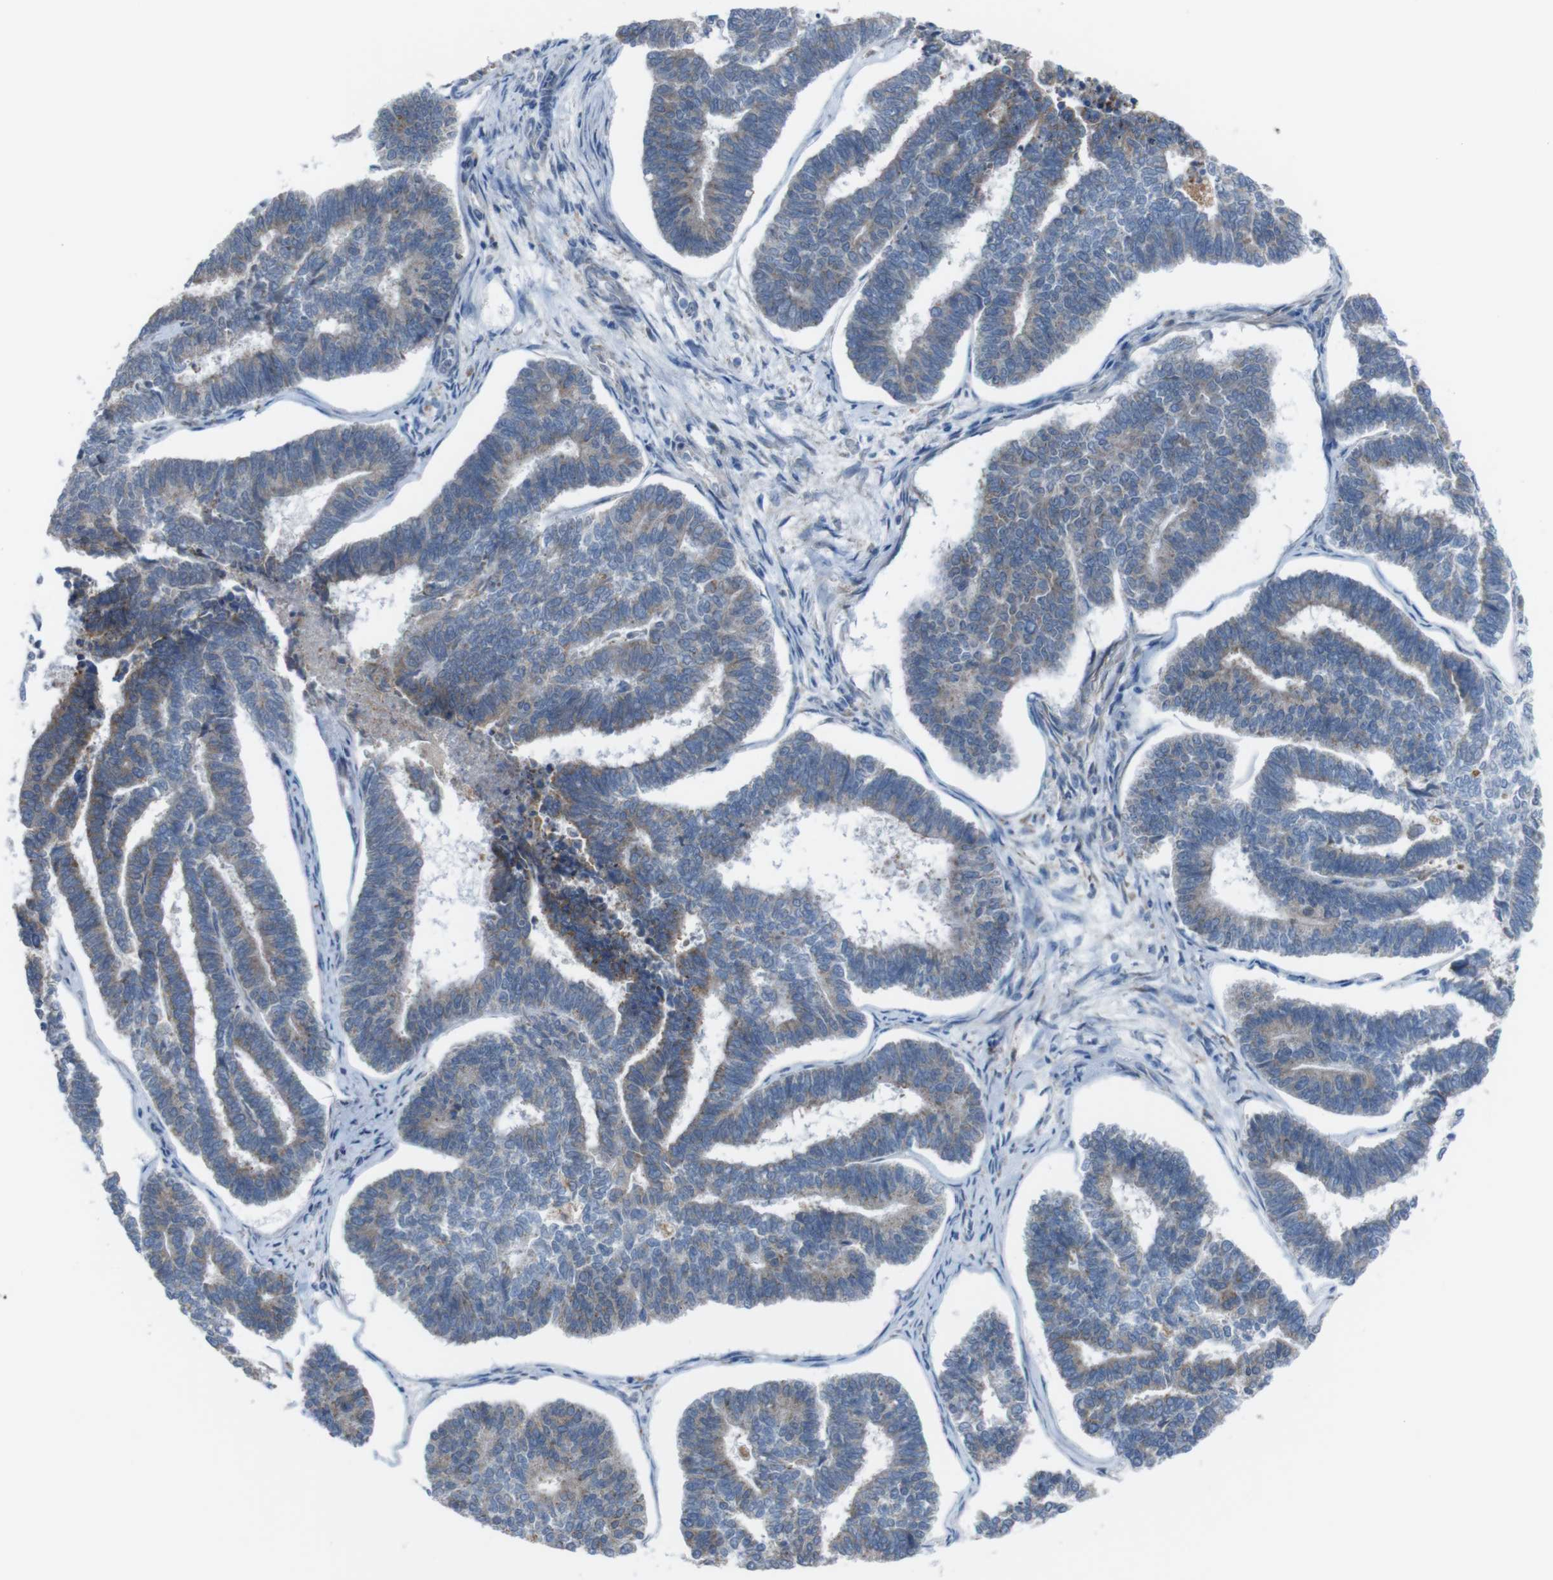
{"staining": {"intensity": "weak", "quantity": "25%-75%", "location": "cytoplasmic/membranous"}, "tissue": "endometrial cancer", "cell_type": "Tumor cells", "image_type": "cancer", "snomed": [{"axis": "morphology", "description": "Adenocarcinoma, NOS"}, {"axis": "topography", "description": "Endometrium"}], "caption": "IHC (DAB) staining of human adenocarcinoma (endometrial) exhibits weak cytoplasmic/membranous protein expression in about 25%-75% of tumor cells.", "gene": "CDH22", "patient": {"sex": "female", "age": 70}}